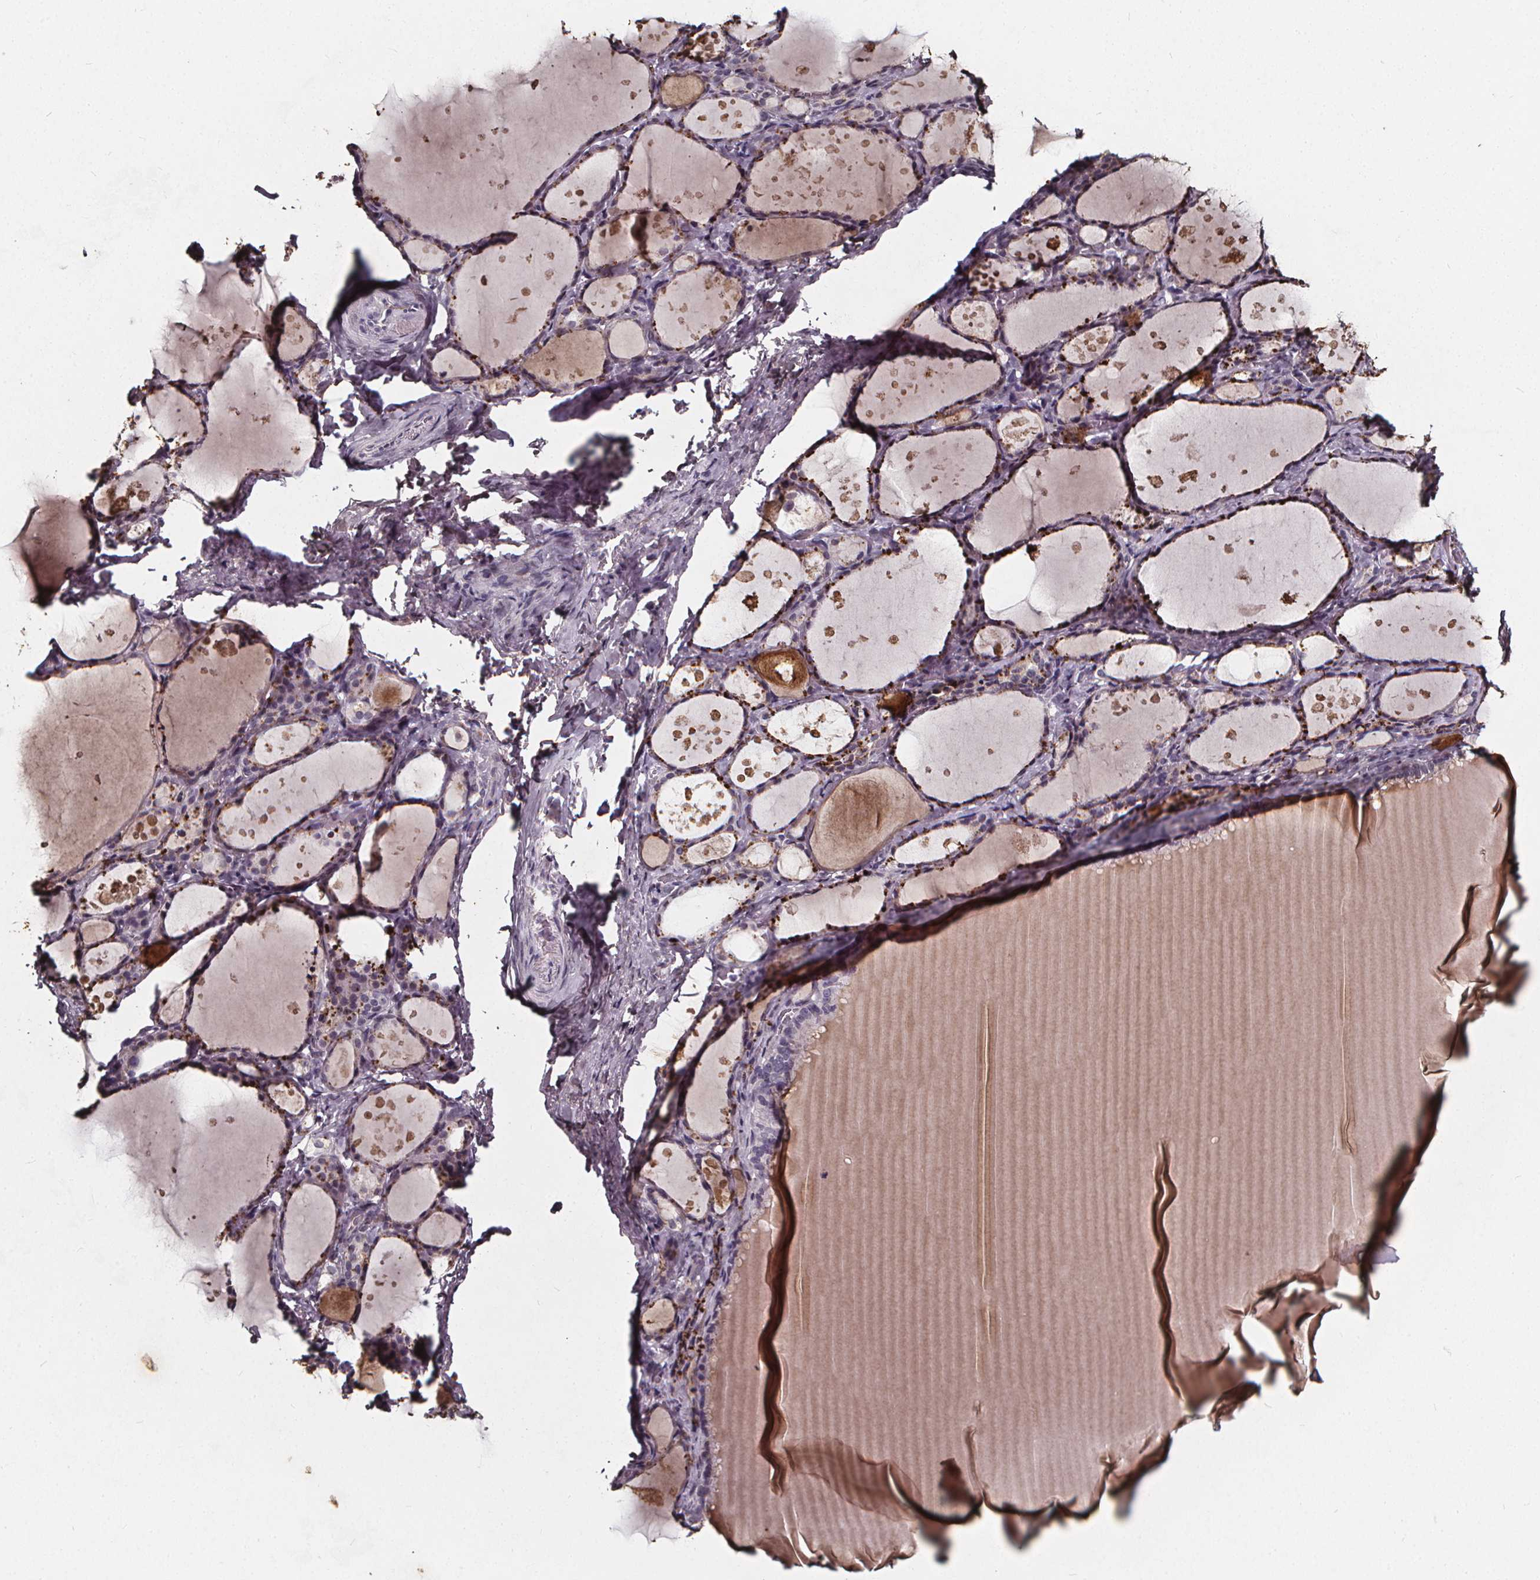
{"staining": {"intensity": "strong", "quantity": "<25%", "location": "cytoplasmic/membranous"}, "tissue": "thyroid gland", "cell_type": "Glandular cells", "image_type": "normal", "snomed": [{"axis": "morphology", "description": "Normal tissue, NOS"}, {"axis": "topography", "description": "Thyroid gland"}], "caption": "Strong cytoplasmic/membranous staining for a protein is present in about <25% of glandular cells of normal thyroid gland using immunohistochemistry (IHC).", "gene": "SPAG8", "patient": {"sex": "male", "age": 68}}